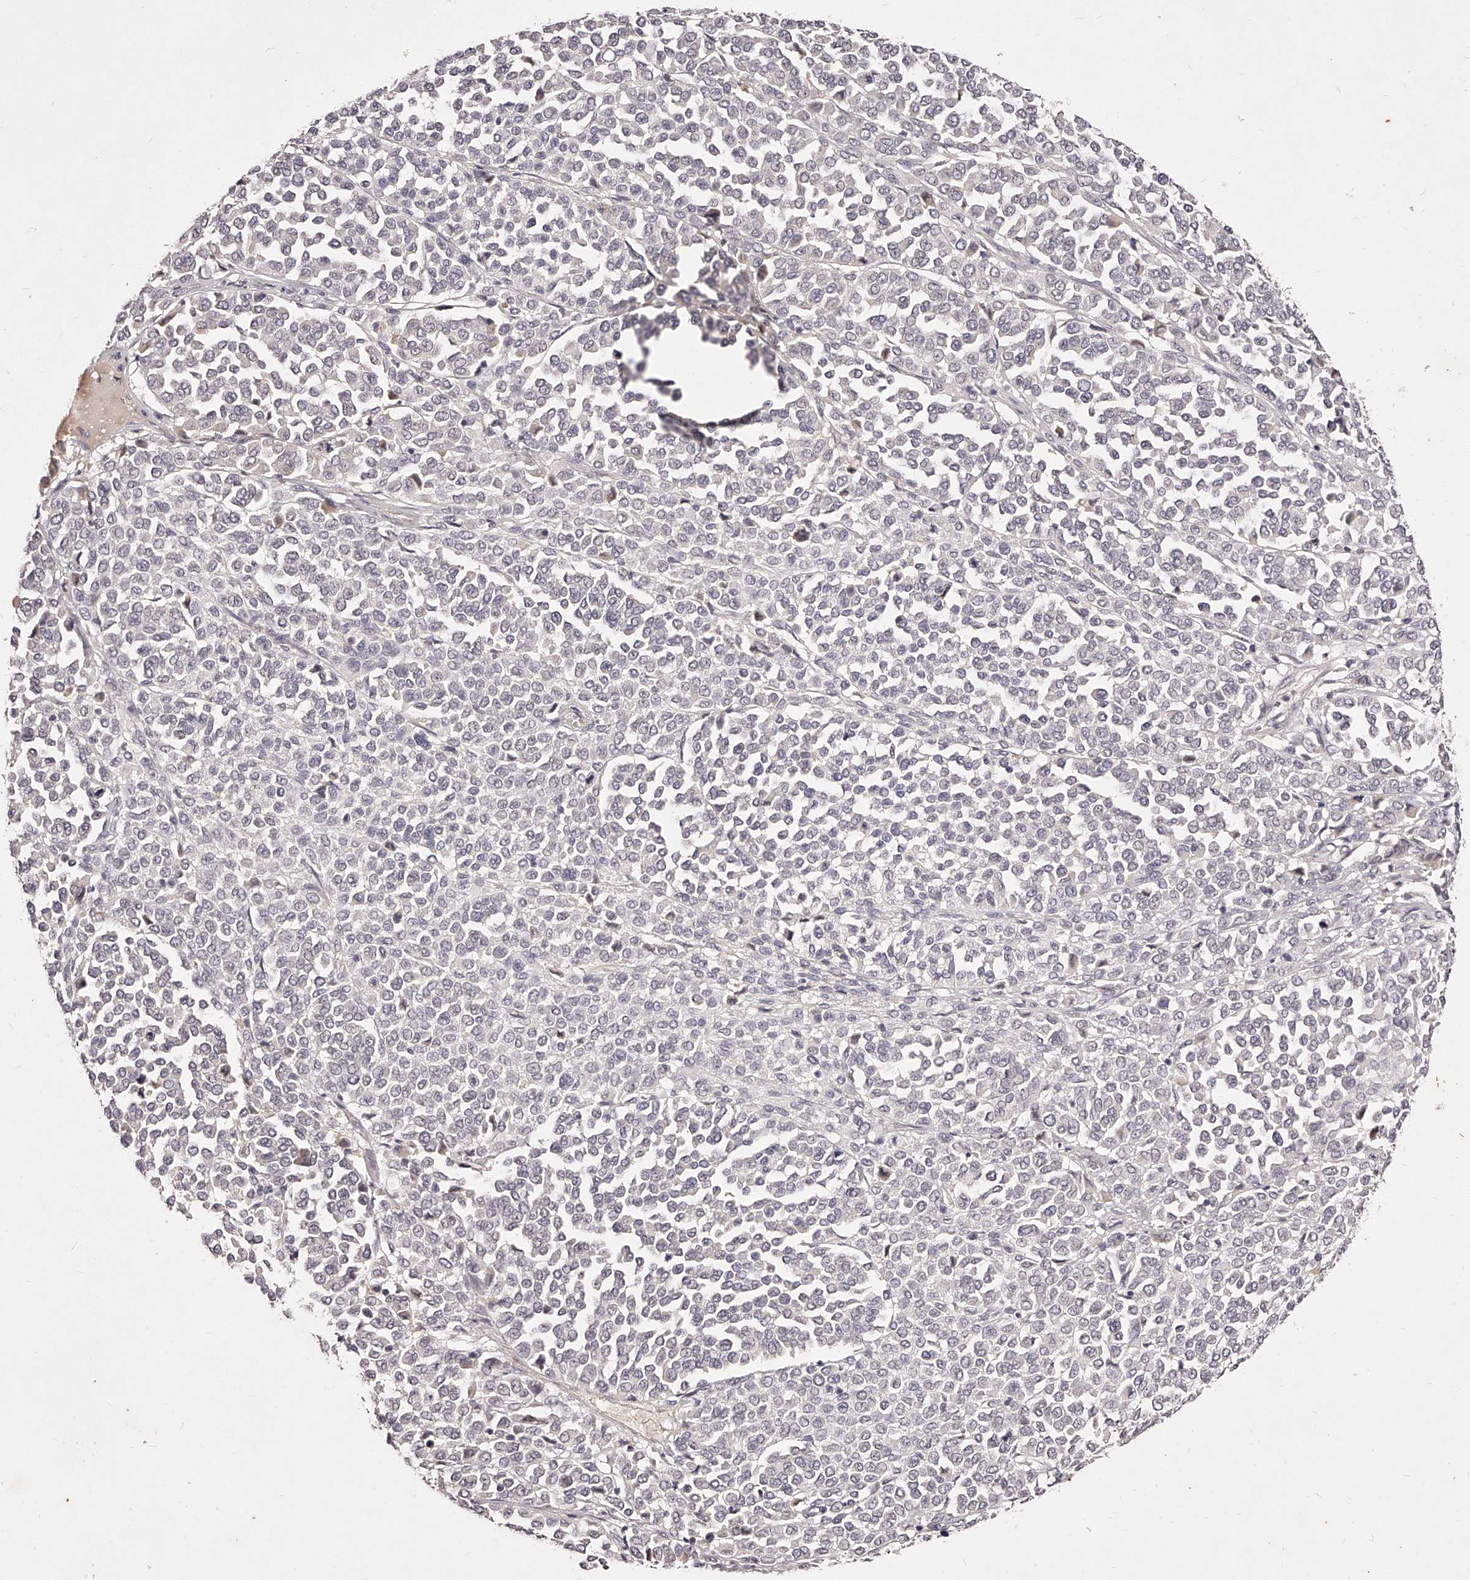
{"staining": {"intensity": "negative", "quantity": "none", "location": "none"}, "tissue": "melanoma", "cell_type": "Tumor cells", "image_type": "cancer", "snomed": [{"axis": "morphology", "description": "Malignant melanoma, Metastatic site"}, {"axis": "topography", "description": "Pancreas"}], "caption": "Melanoma was stained to show a protein in brown. There is no significant expression in tumor cells.", "gene": "PHACTR1", "patient": {"sex": "female", "age": 30}}